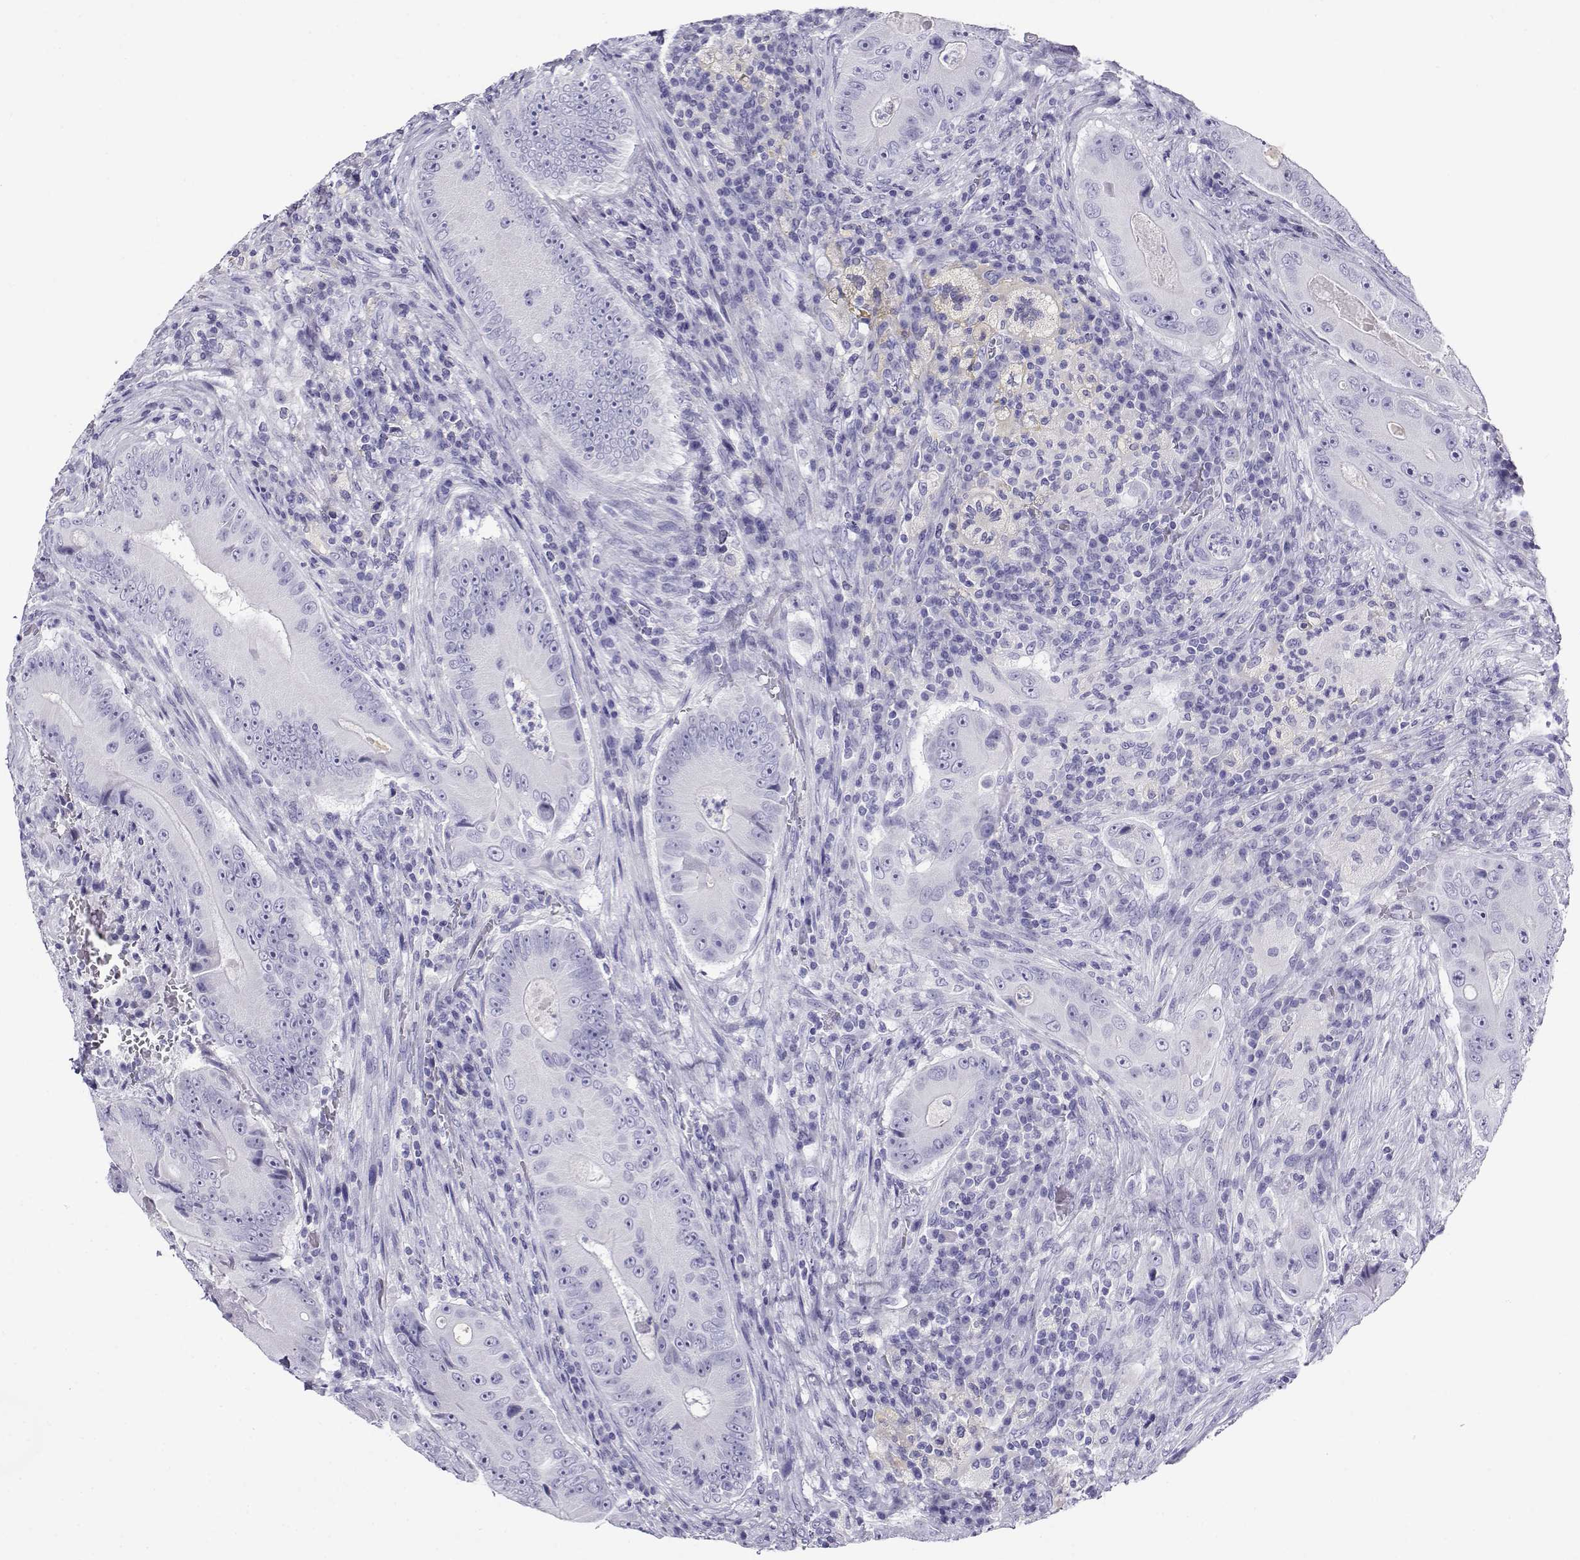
{"staining": {"intensity": "negative", "quantity": "none", "location": "none"}, "tissue": "colorectal cancer", "cell_type": "Tumor cells", "image_type": "cancer", "snomed": [{"axis": "morphology", "description": "Adenocarcinoma, NOS"}, {"axis": "topography", "description": "Colon"}], "caption": "Tumor cells are negative for brown protein staining in colorectal cancer (adenocarcinoma).", "gene": "CABS1", "patient": {"sex": "female", "age": 86}}